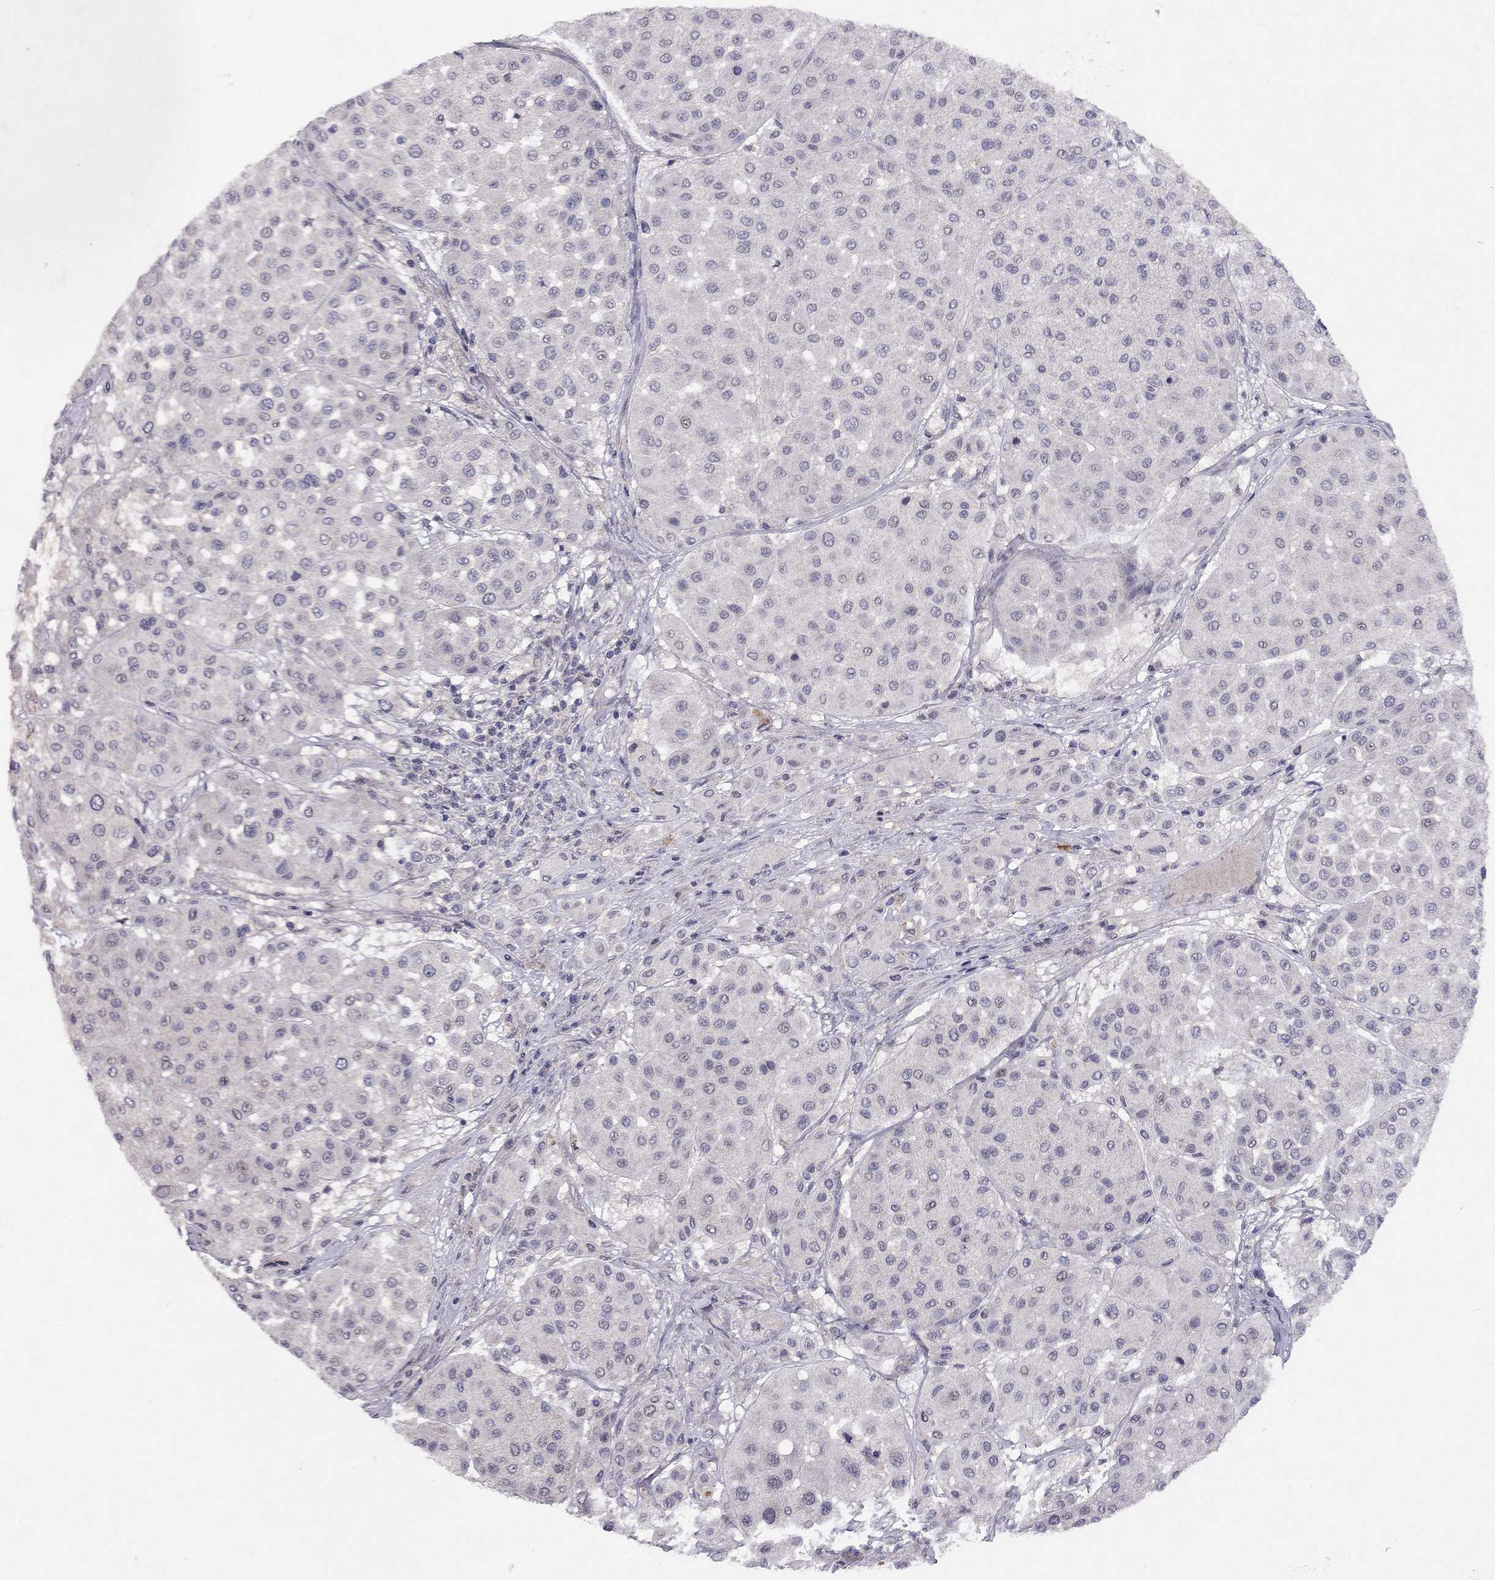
{"staining": {"intensity": "negative", "quantity": "none", "location": "none"}, "tissue": "melanoma", "cell_type": "Tumor cells", "image_type": "cancer", "snomed": [{"axis": "morphology", "description": "Malignant melanoma, Metastatic site"}, {"axis": "topography", "description": "Smooth muscle"}], "caption": "Tumor cells show no significant protein expression in malignant melanoma (metastatic site). (Brightfield microscopy of DAB (3,3'-diaminobenzidine) IHC at high magnification).", "gene": "ESR2", "patient": {"sex": "male", "age": 41}}